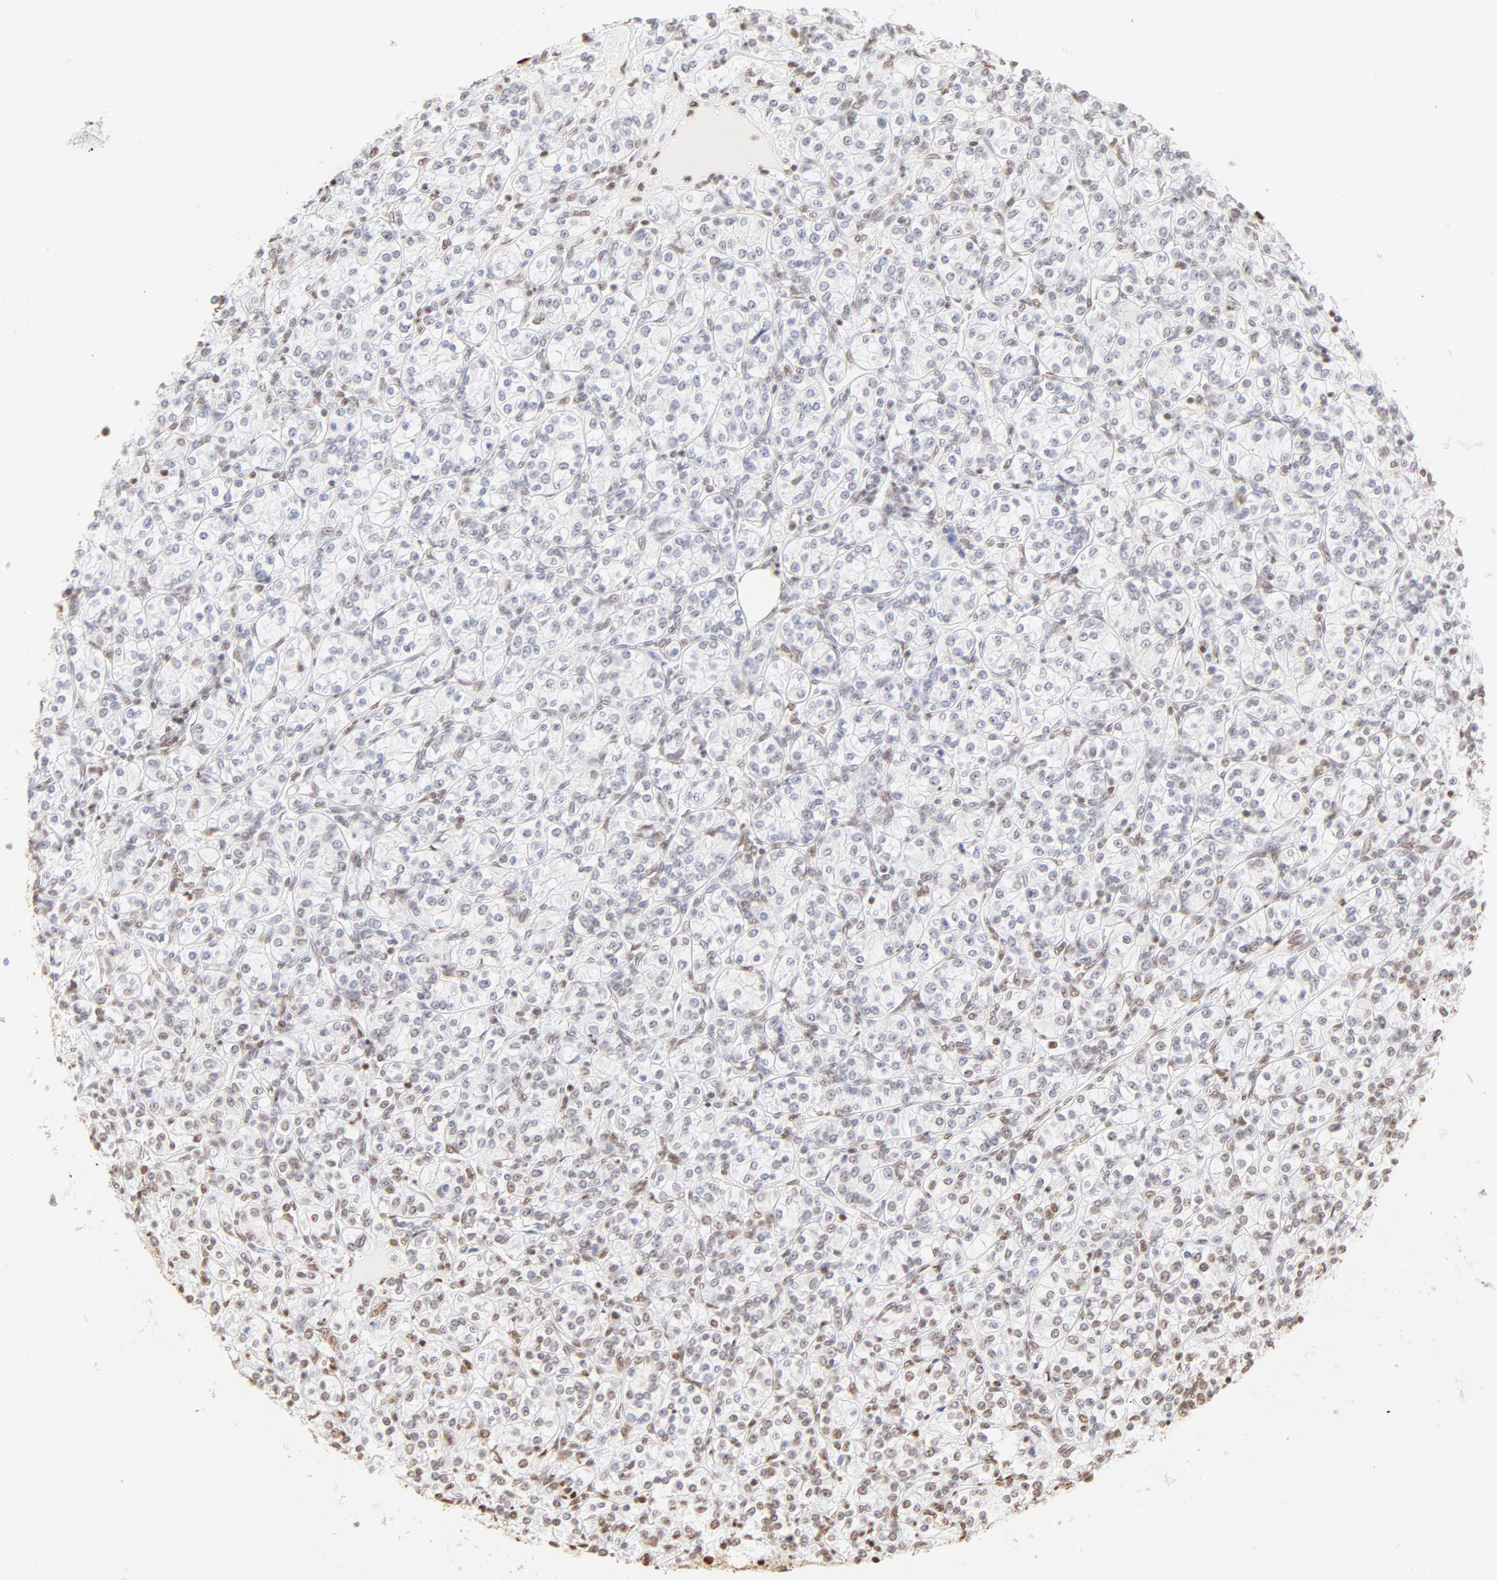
{"staining": {"intensity": "weak", "quantity": "<25%", "location": "nuclear"}, "tissue": "renal cancer", "cell_type": "Tumor cells", "image_type": "cancer", "snomed": [{"axis": "morphology", "description": "Adenocarcinoma, NOS"}, {"axis": "topography", "description": "Kidney"}], "caption": "Renal adenocarcinoma was stained to show a protein in brown. There is no significant staining in tumor cells.", "gene": "ZNF540", "patient": {"sex": "male", "age": 77}}